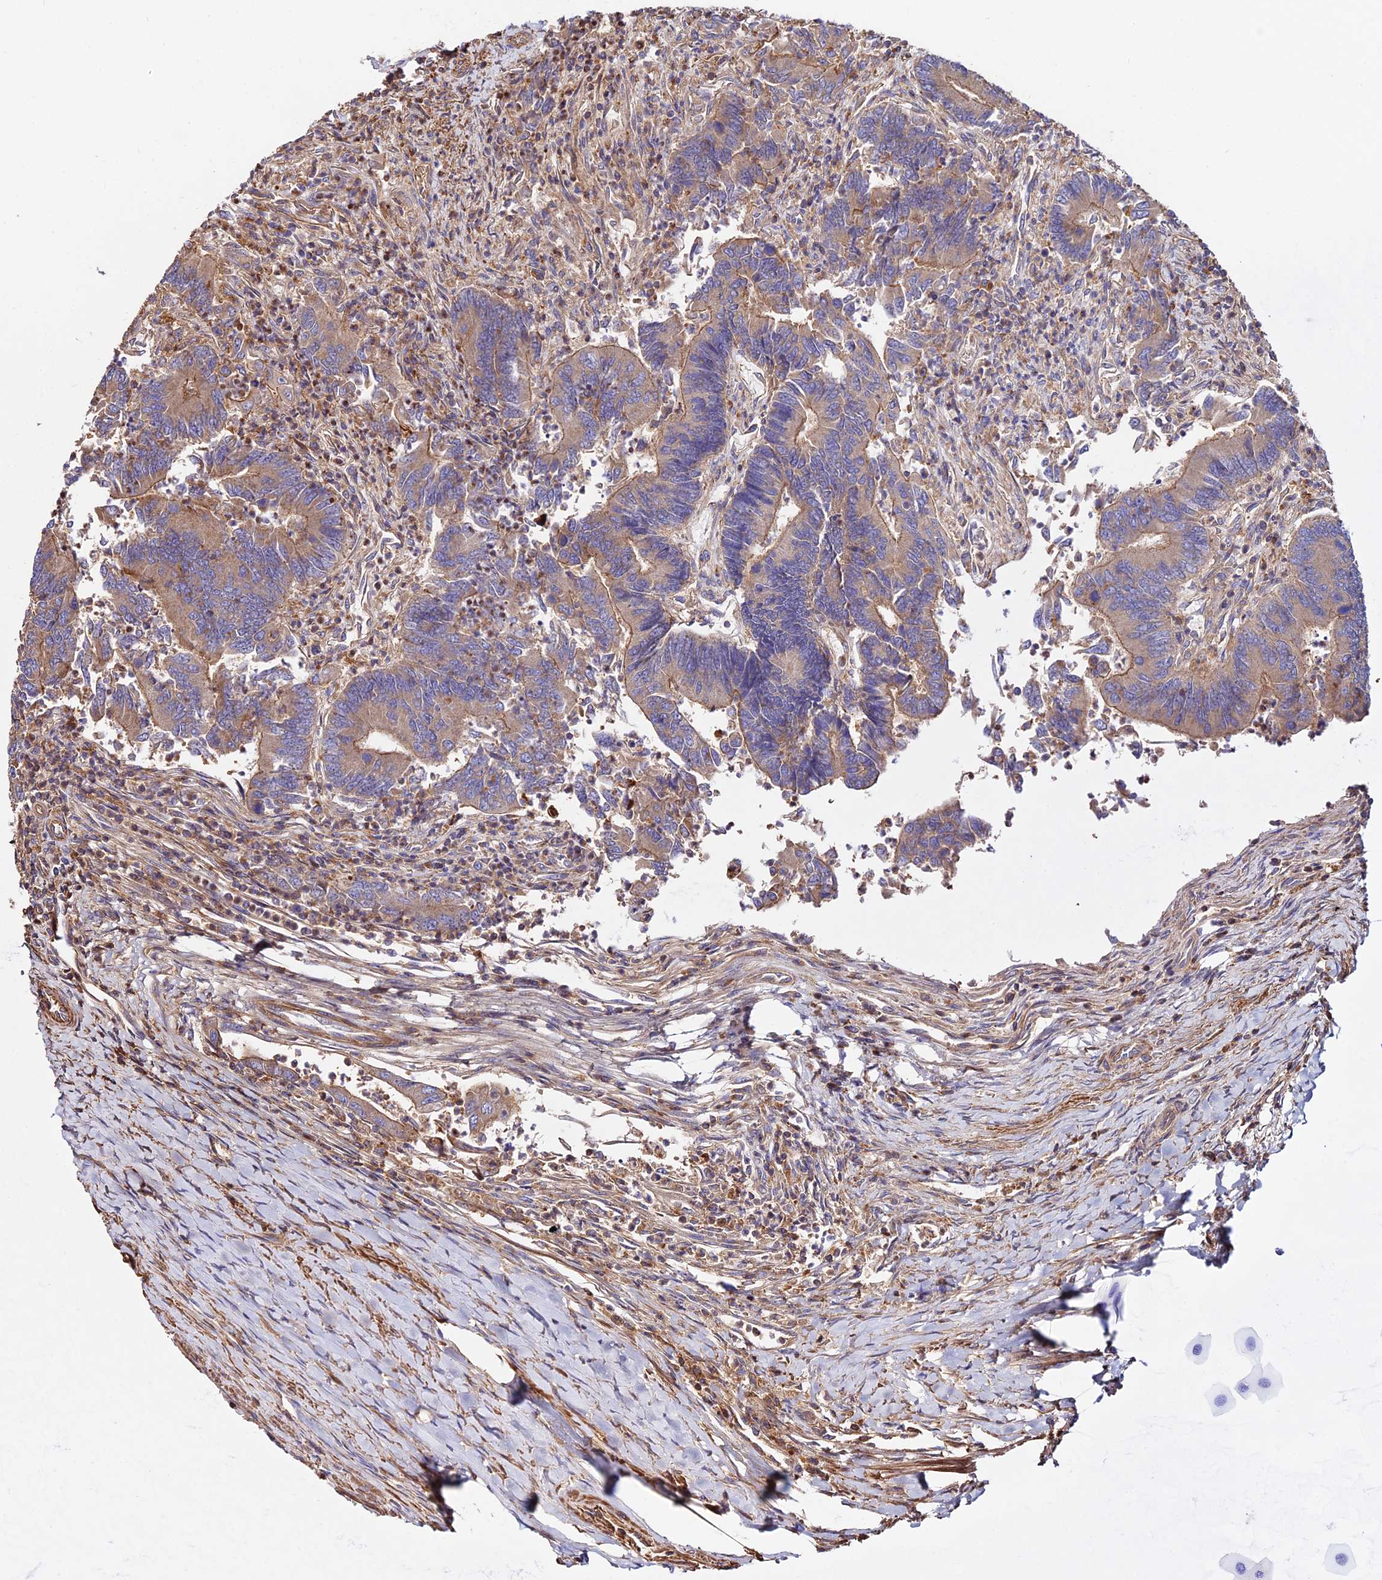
{"staining": {"intensity": "moderate", "quantity": "25%-75%", "location": "cytoplasmic/membranous"}, "tissue": "colorectal cancer", "cell_type": "Tumor cells", "image_type": "cancer", "snomed": [{"axis": "morphology", "description": "Adenocarcinoma, NOS"}, {"axis": "topography", "description": "Colon"}], "caption": "Protein expression by immunohistochemistry displays moderate cytoplasmic/membranous staining in about 25%-75% of tumor cells in colorectal cancer (adenocarcinoma). The protein is stained brown, and the nuclei are stained in blue (DAB IHC with brightfield microscopy, high magnification).", "gene": "PYM1", "patient": {"sex": "female", "age": 67}}